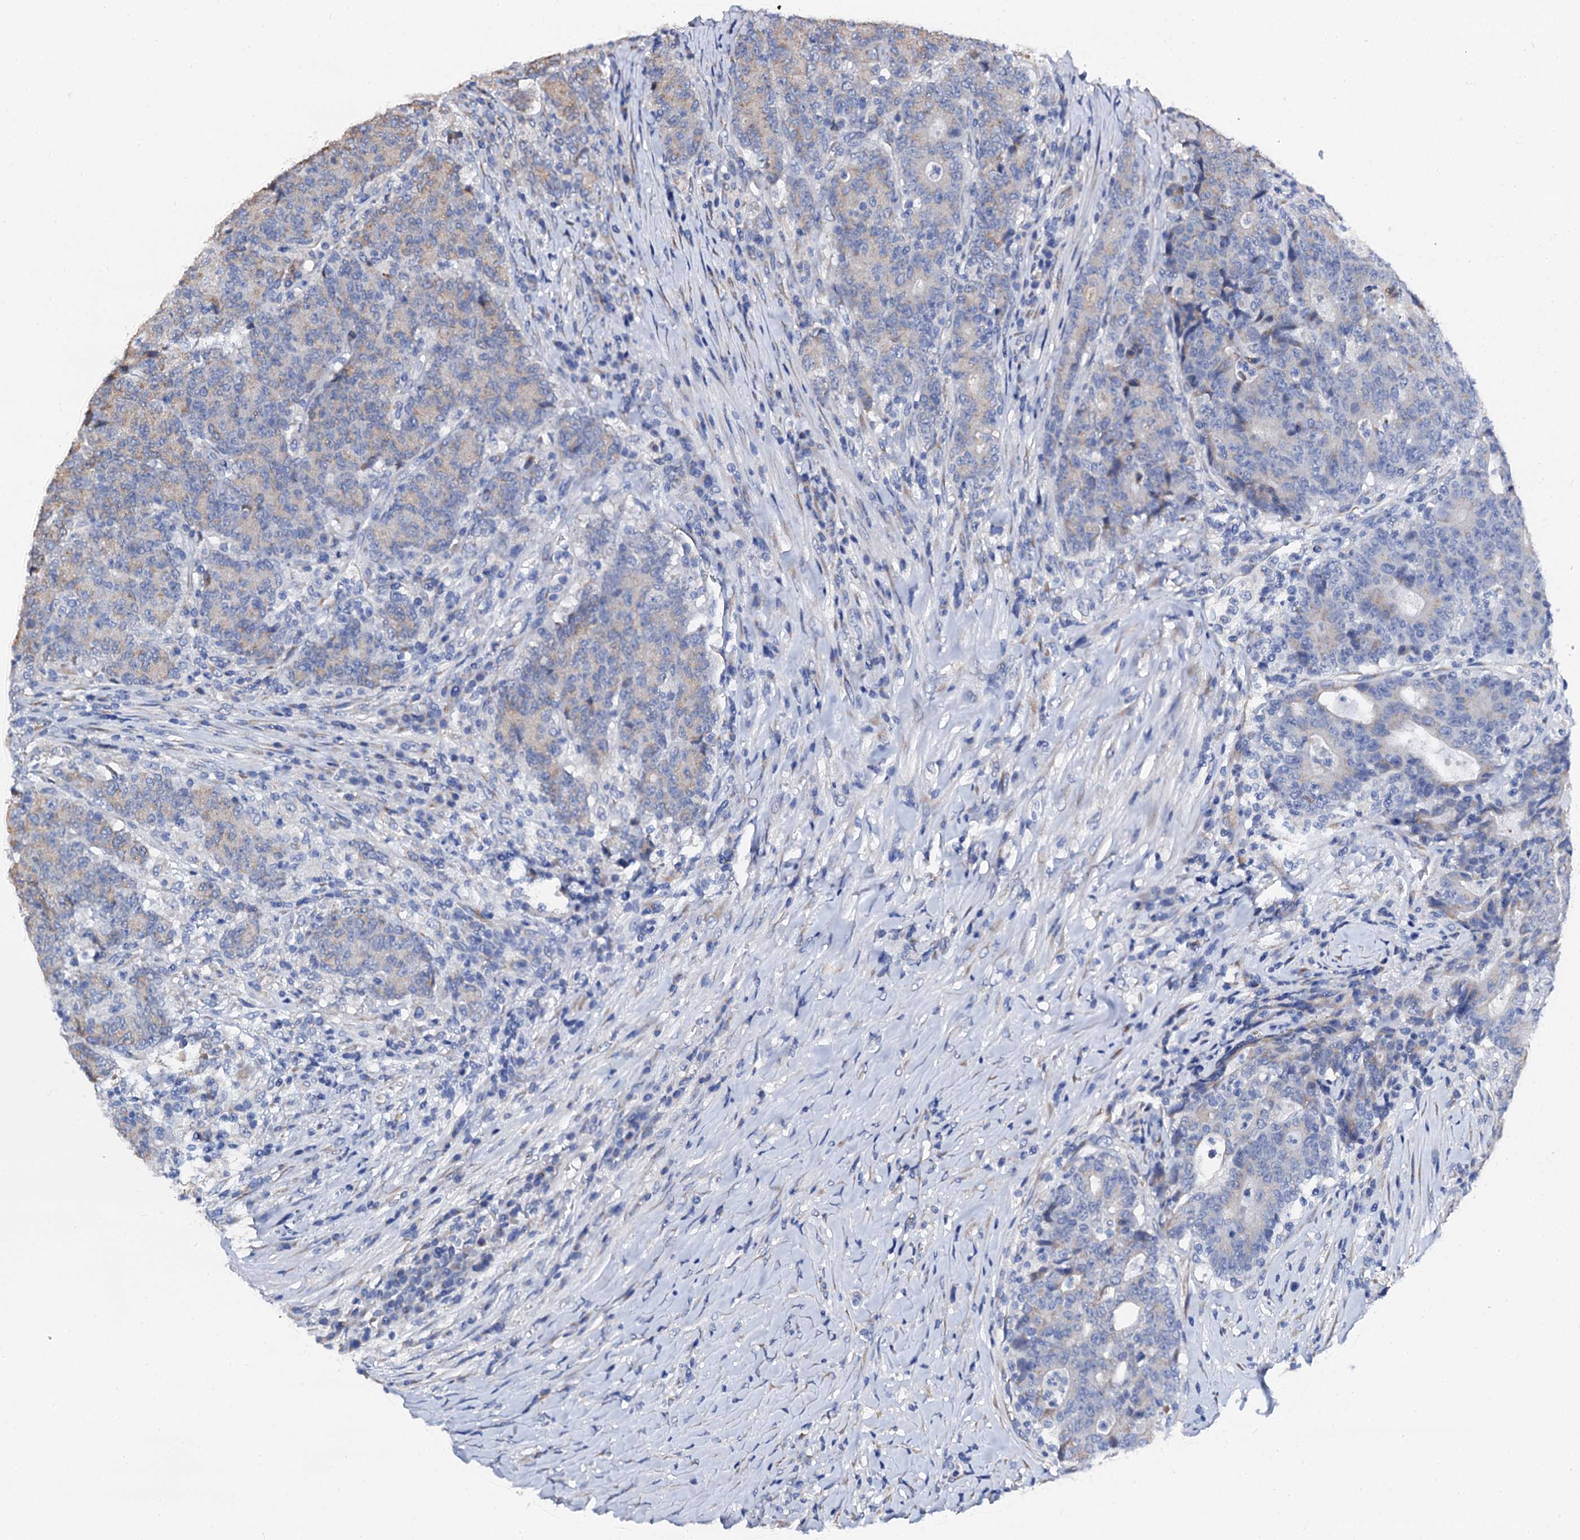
{"staining": {"intensity": "weak", "quantity": "<25%", "location": "cytoplasmic/membranous"}, "tissue": "colorectal cancer", "cell_type": "Tumor cells", "image_type": "cancer", "snomed": [{"axis": "morphology", "description": "Adenocarcinoma, NOS"}, {"axis": "topography", "description": "Colon"}], "caption": "IHC of human adenocarcinoma (colorectal) exhibits no expression in tumor cells.", "gene": "AKAP3", "patient": {"sex": "female", "age": 75}}